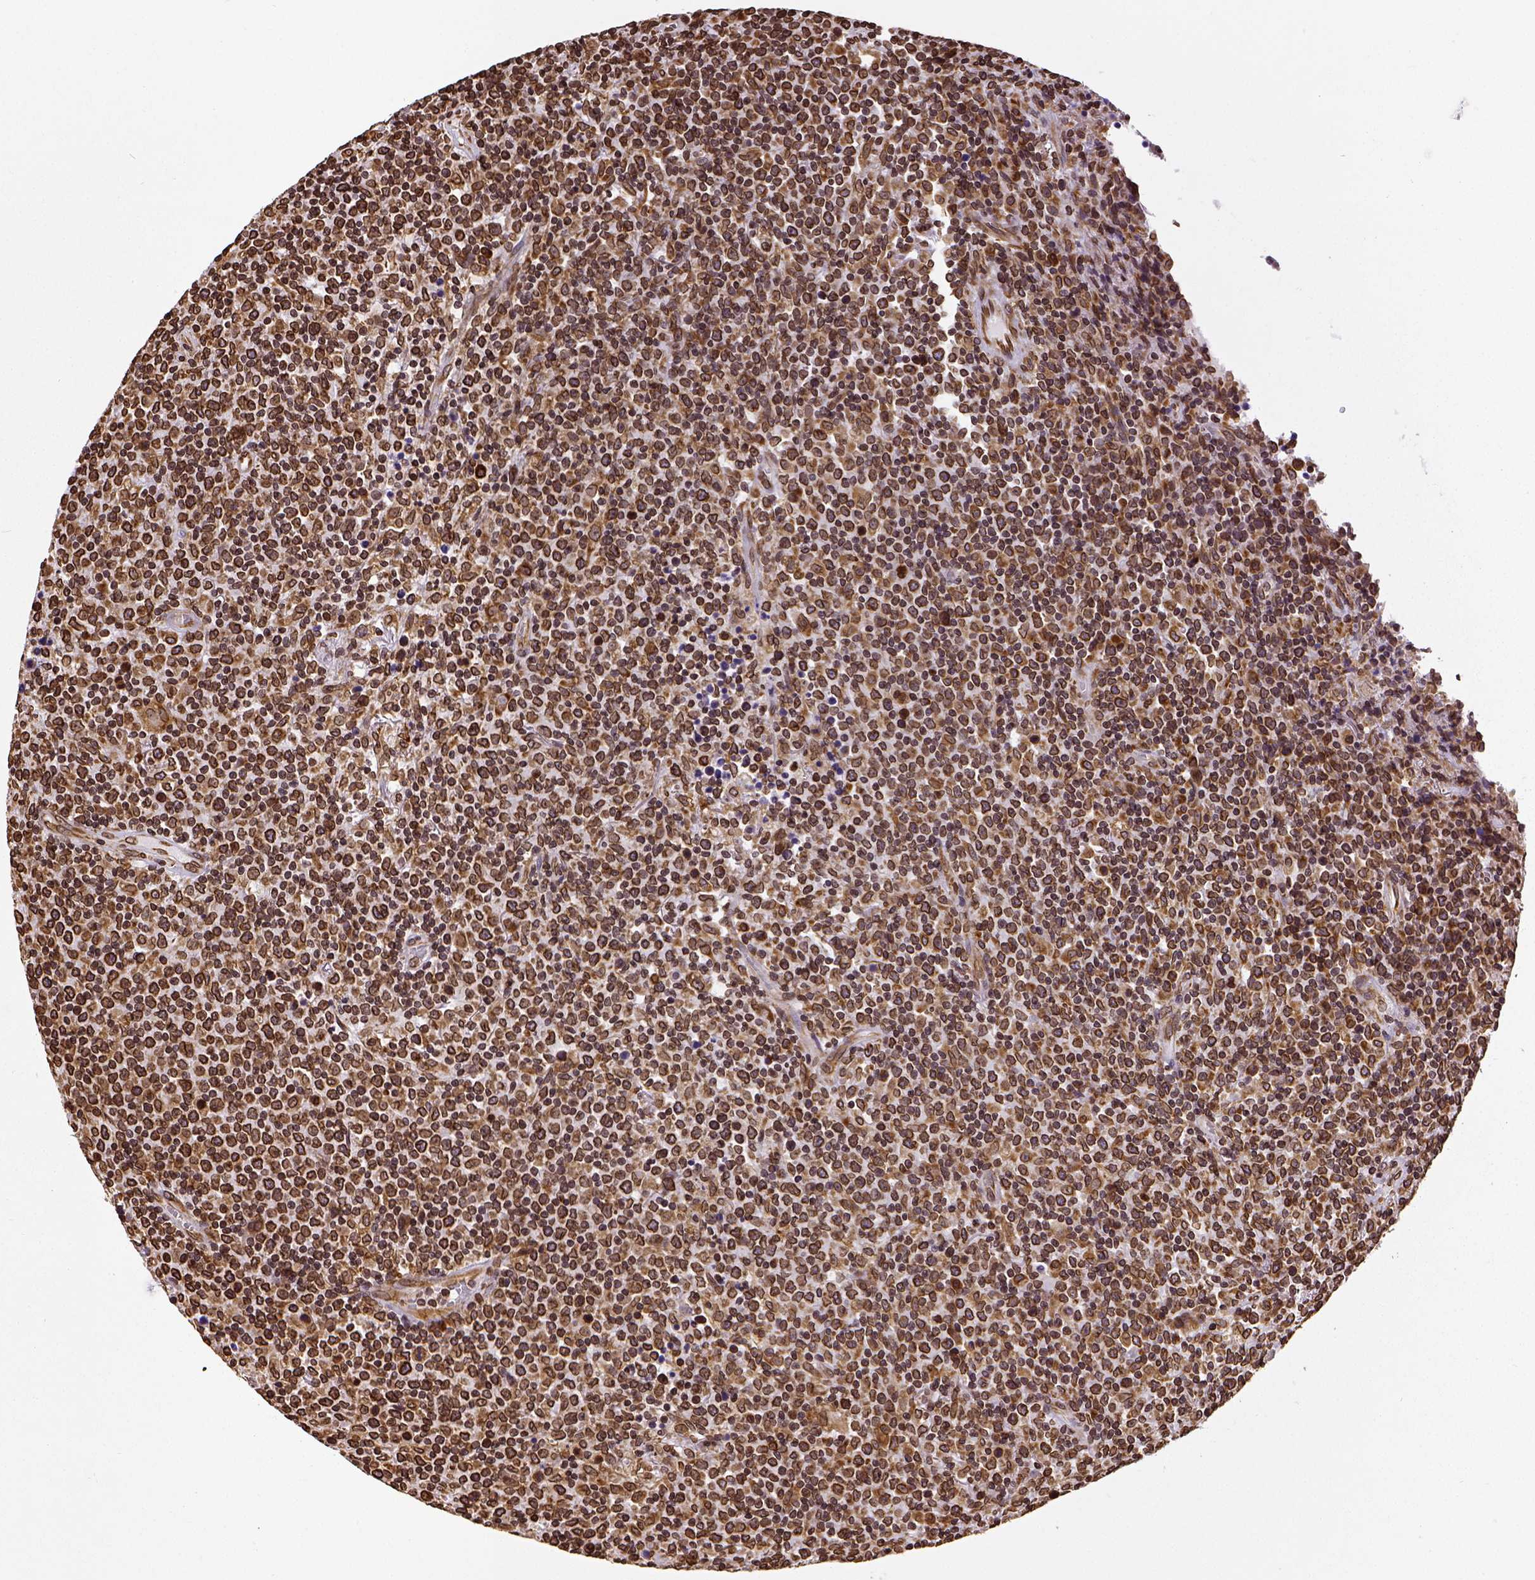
{"staining": {"intensity": "strong", "quantity": ">75%", "location": "cytoplasmic/membranous,nuclear"}, "tissue": "lymphoma", "cell_type": "Tumor cells", "image_type": "cancer", "snomed": [{"axis": "morphology", "description": "Malignant lymphoma, non-Hodgkin's type, High grade"}, {"axis": "topography", "description": "Lung"}], "caption": "A brown stain highlights strong cytoplasmic/membranous and nuclear staining of a protein in malignant lymphoma, non-Hodgkin's type (high-grade) tumor cells.", "gene": "MTDH", "patient": {"sex": "male", "age": 79}}